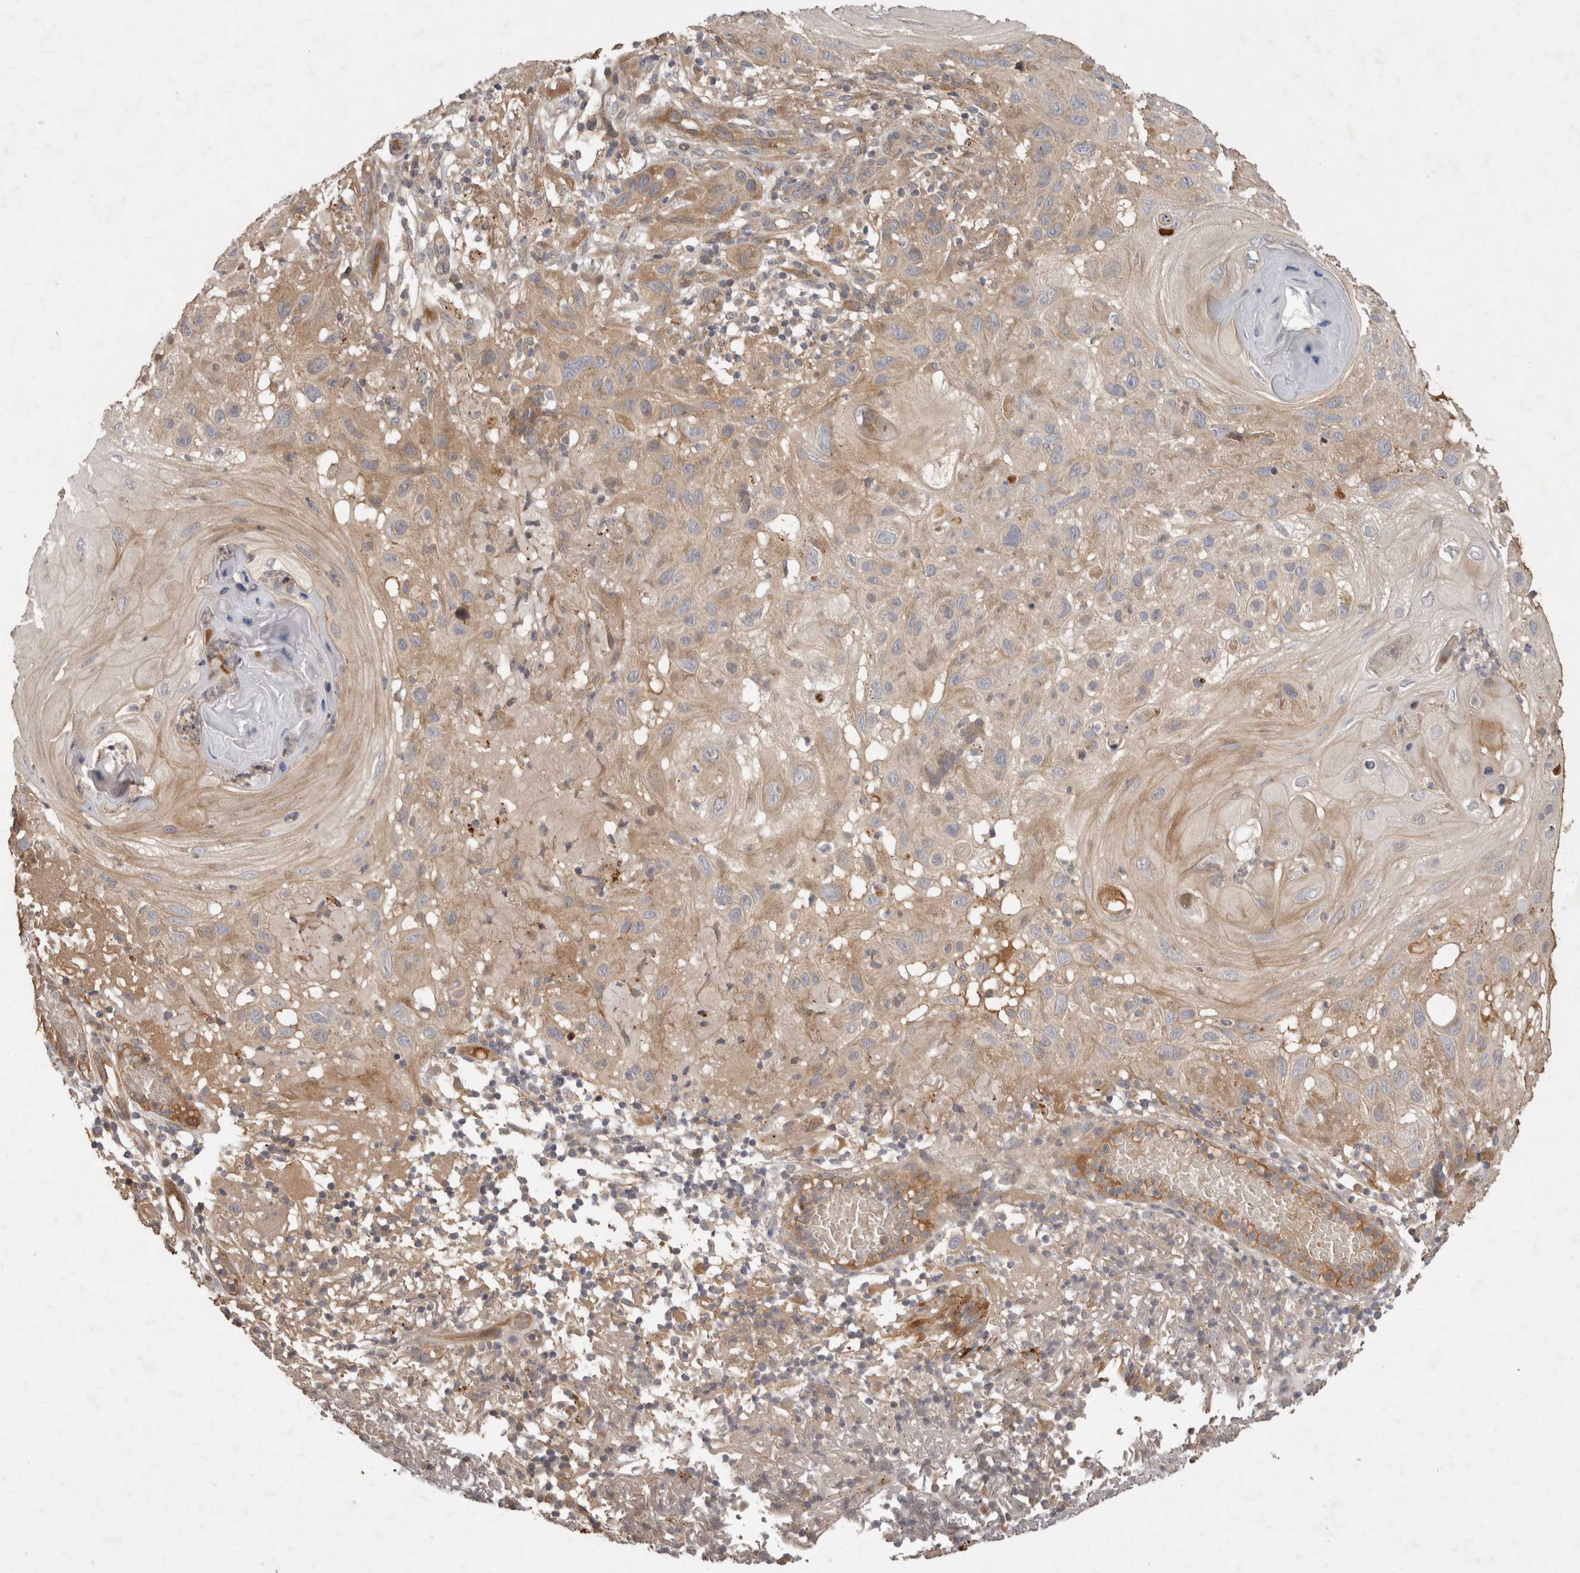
{"staining": {"intensity": "weak", "quantity": ">75%", "location": "cytoplasmic/membranous"}, "tissue": "skin cancer", "cell_type": "Tumor cells", "image_type": "cancer", "snomed": [{"axis": "morphology", "description": "Squamous cell carcinoma, NOS"}, {"axis": "topography", "description": "Skin"}], "caption": "A high-resolution photomicrograph shows IHC staining of skin cancer (squamous cell carcinoma), which displays weak cytoplasmic/membranous expression in about >75% of tumor cells.", "gene": "PPP1R42", "patient": {"sex": "female", "age": 96}}